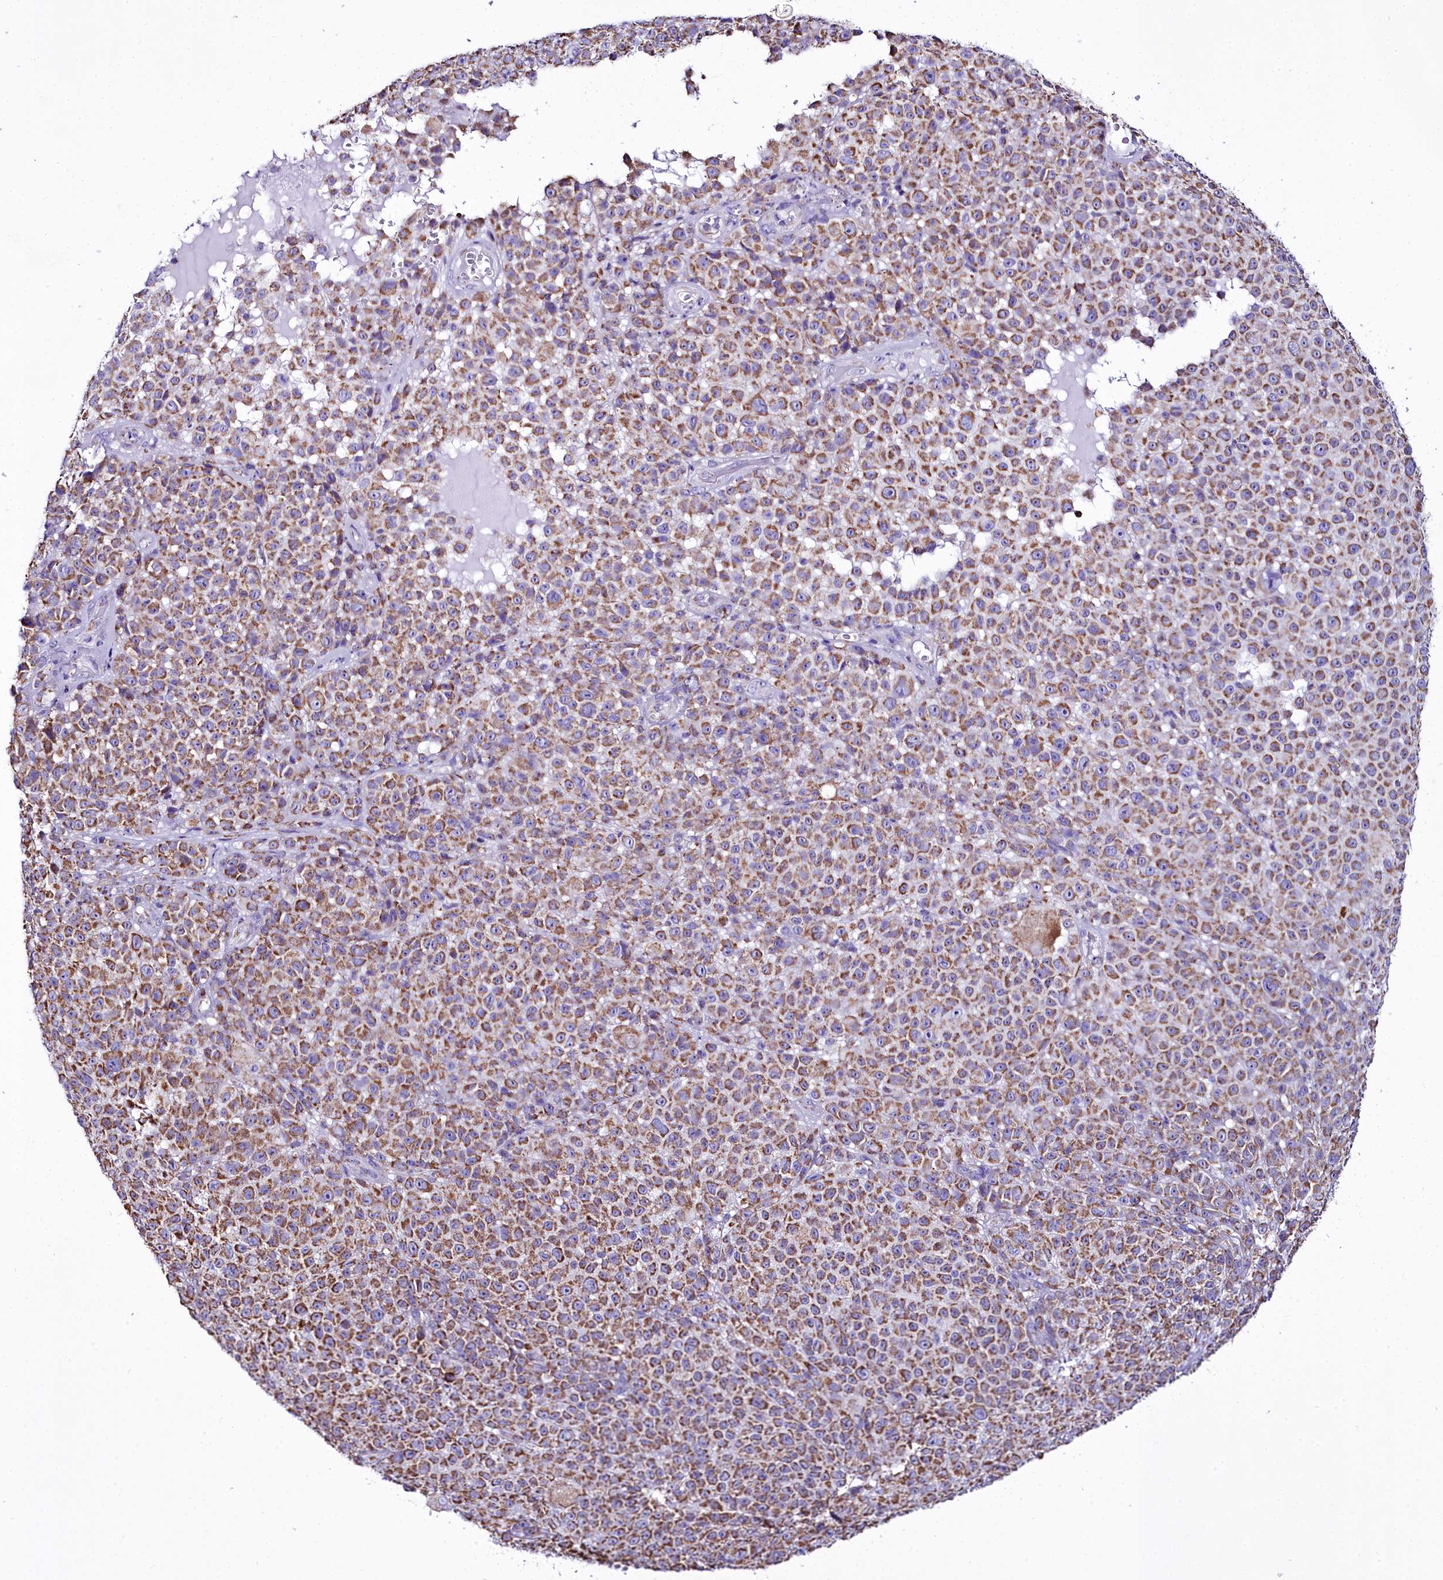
{"staining": {"intensity": "moderate", "quantity": ">75%", "location": "cytoplasmic/membranous"}, "tissue": "melanoma", "cell_type": "Tumor cells", "image_type": "cancer", "snomed": [{"axis": "morphology", "description": "Malignant melanoma, NOS"}, {"axis": "topography", "description": "Skin"}], "caption": "Human melanoma stained for a protein (brown) demonstrates moderate cytoplasmic/membranous positive expression in about >75% of tumor cells.", "gene": "WDFY3", "patient": {"sex": "female", "age": 94}}